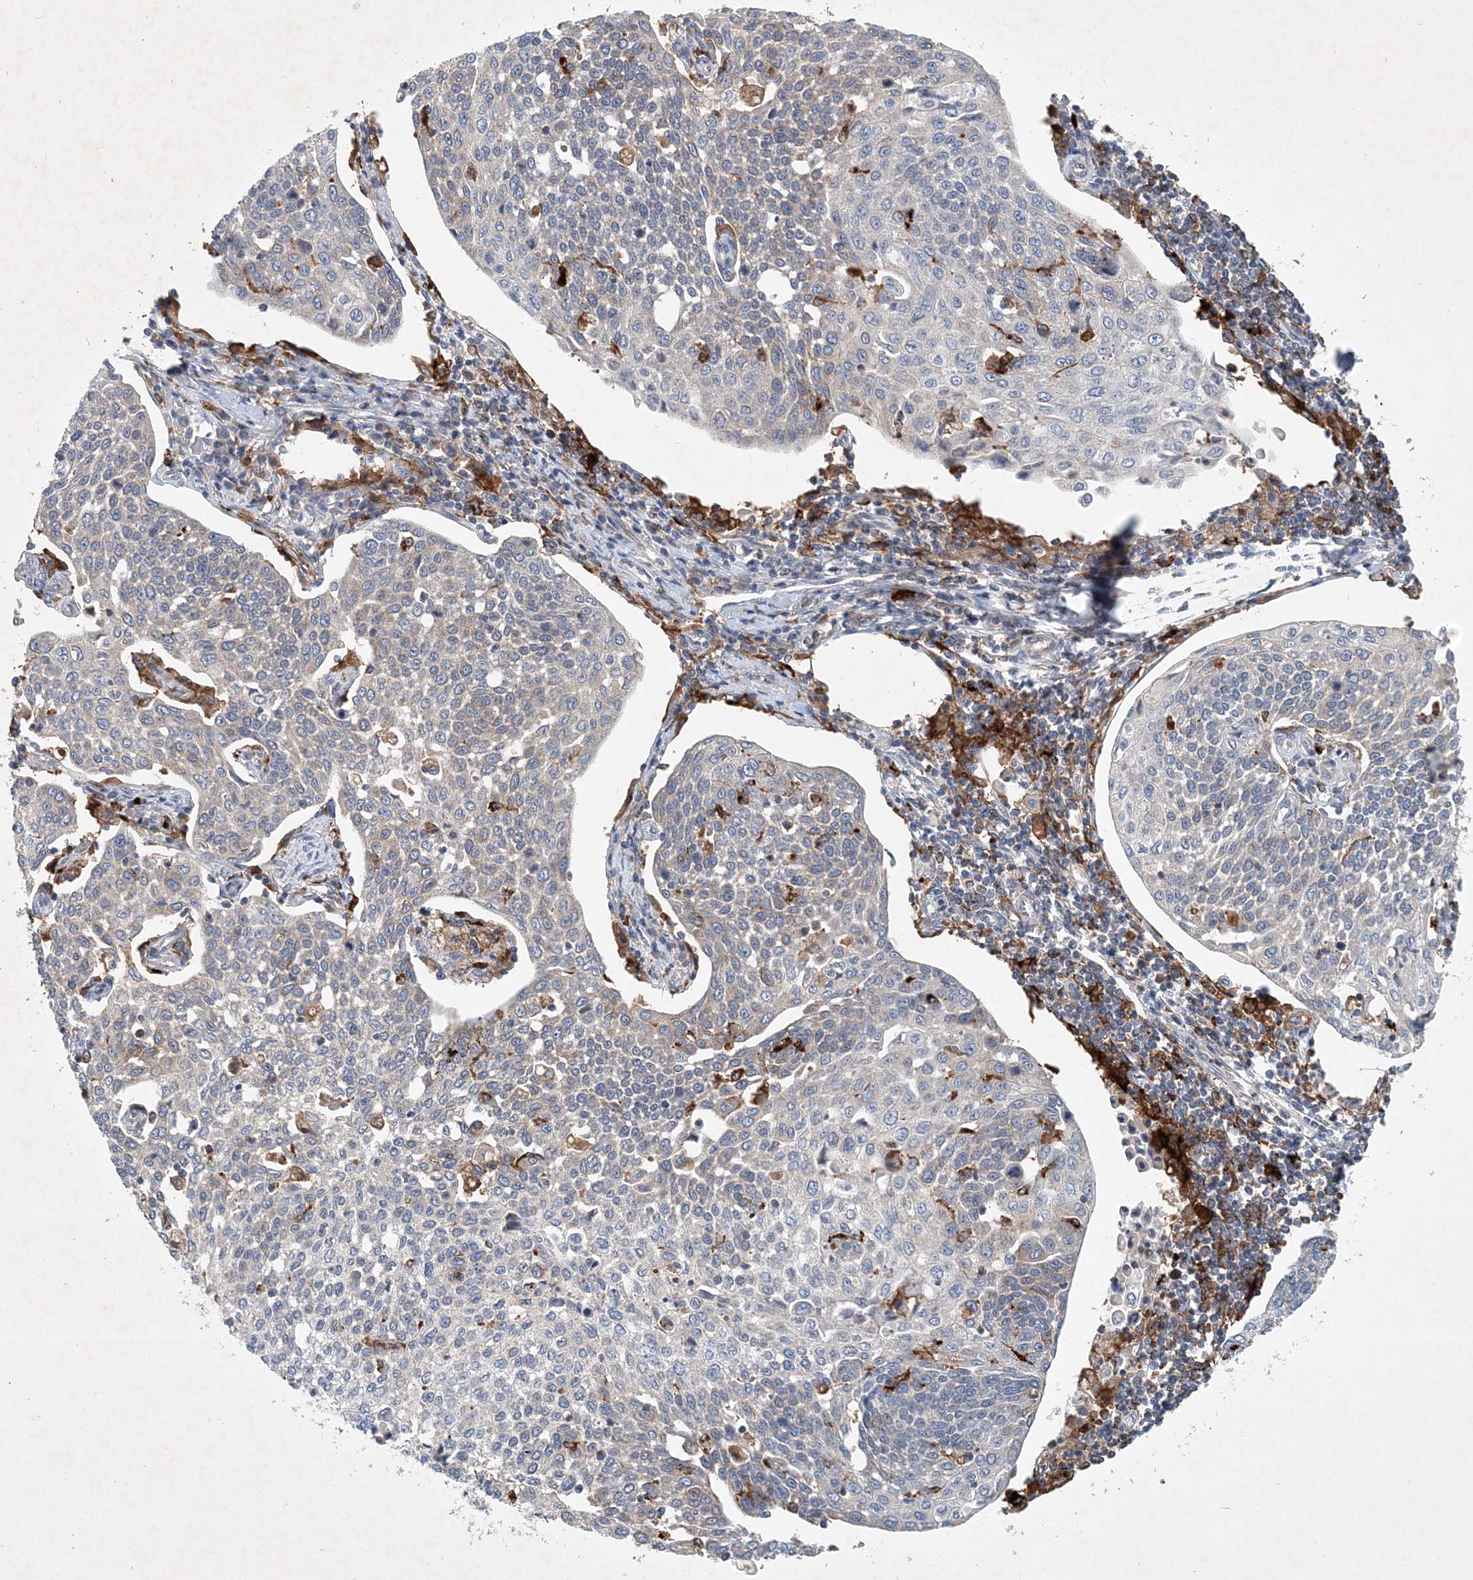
{"staining": {"intensity": "negative", "quantity": "none", "location": "none"}, "tissue": "cervical cancer", "cell_type": "Tumor cells", "image_type": "cancer", "snomed": [{"axis": "morphology", "description": "Squamous cell carcinoma, NOS"}, {"axis": "topography", "description": "Cervix"}], "caption": "Image shows no significant protein expression in tumor cells of cervical cancer.", "gene": "P2RY10", "patient": {"sex": "female", "age": 34}}